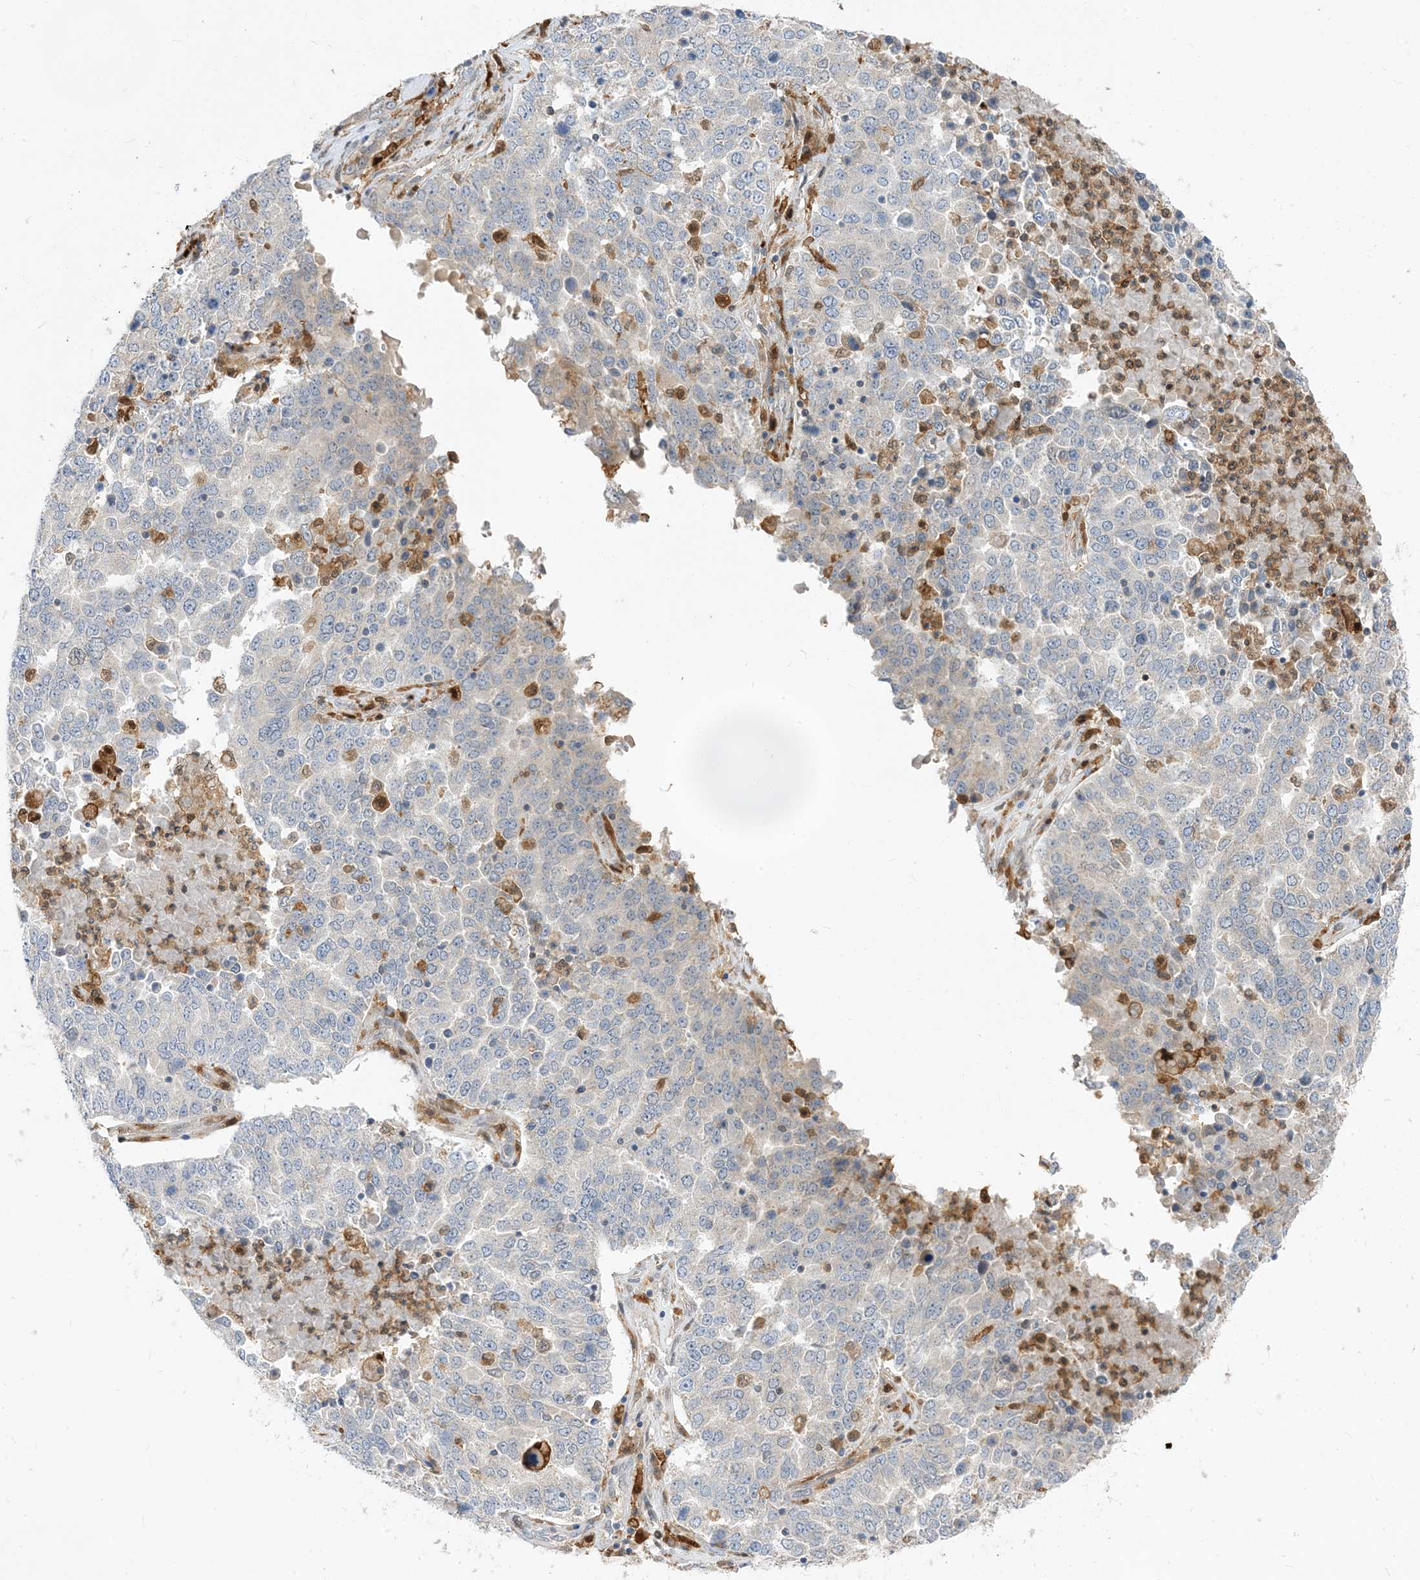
{"staining": {"intensity": "negative", "quantity": "none", "location": "none"}, "tissue": "ovarian cancer", "cell_type": "Tumor cells", "image_type": "cancer", "snomed": [{"axis": "morphology", "description": "Carcinoma, endometroid"}, {"axis": "topography", "description": "Ovary"}], "caption": "The histopathology image demonstrates no staining of tumor cells in endometroid carcinoma (ovarian).", "gene": "NAGK", "patient": {"sex": "female", "age": 62}}